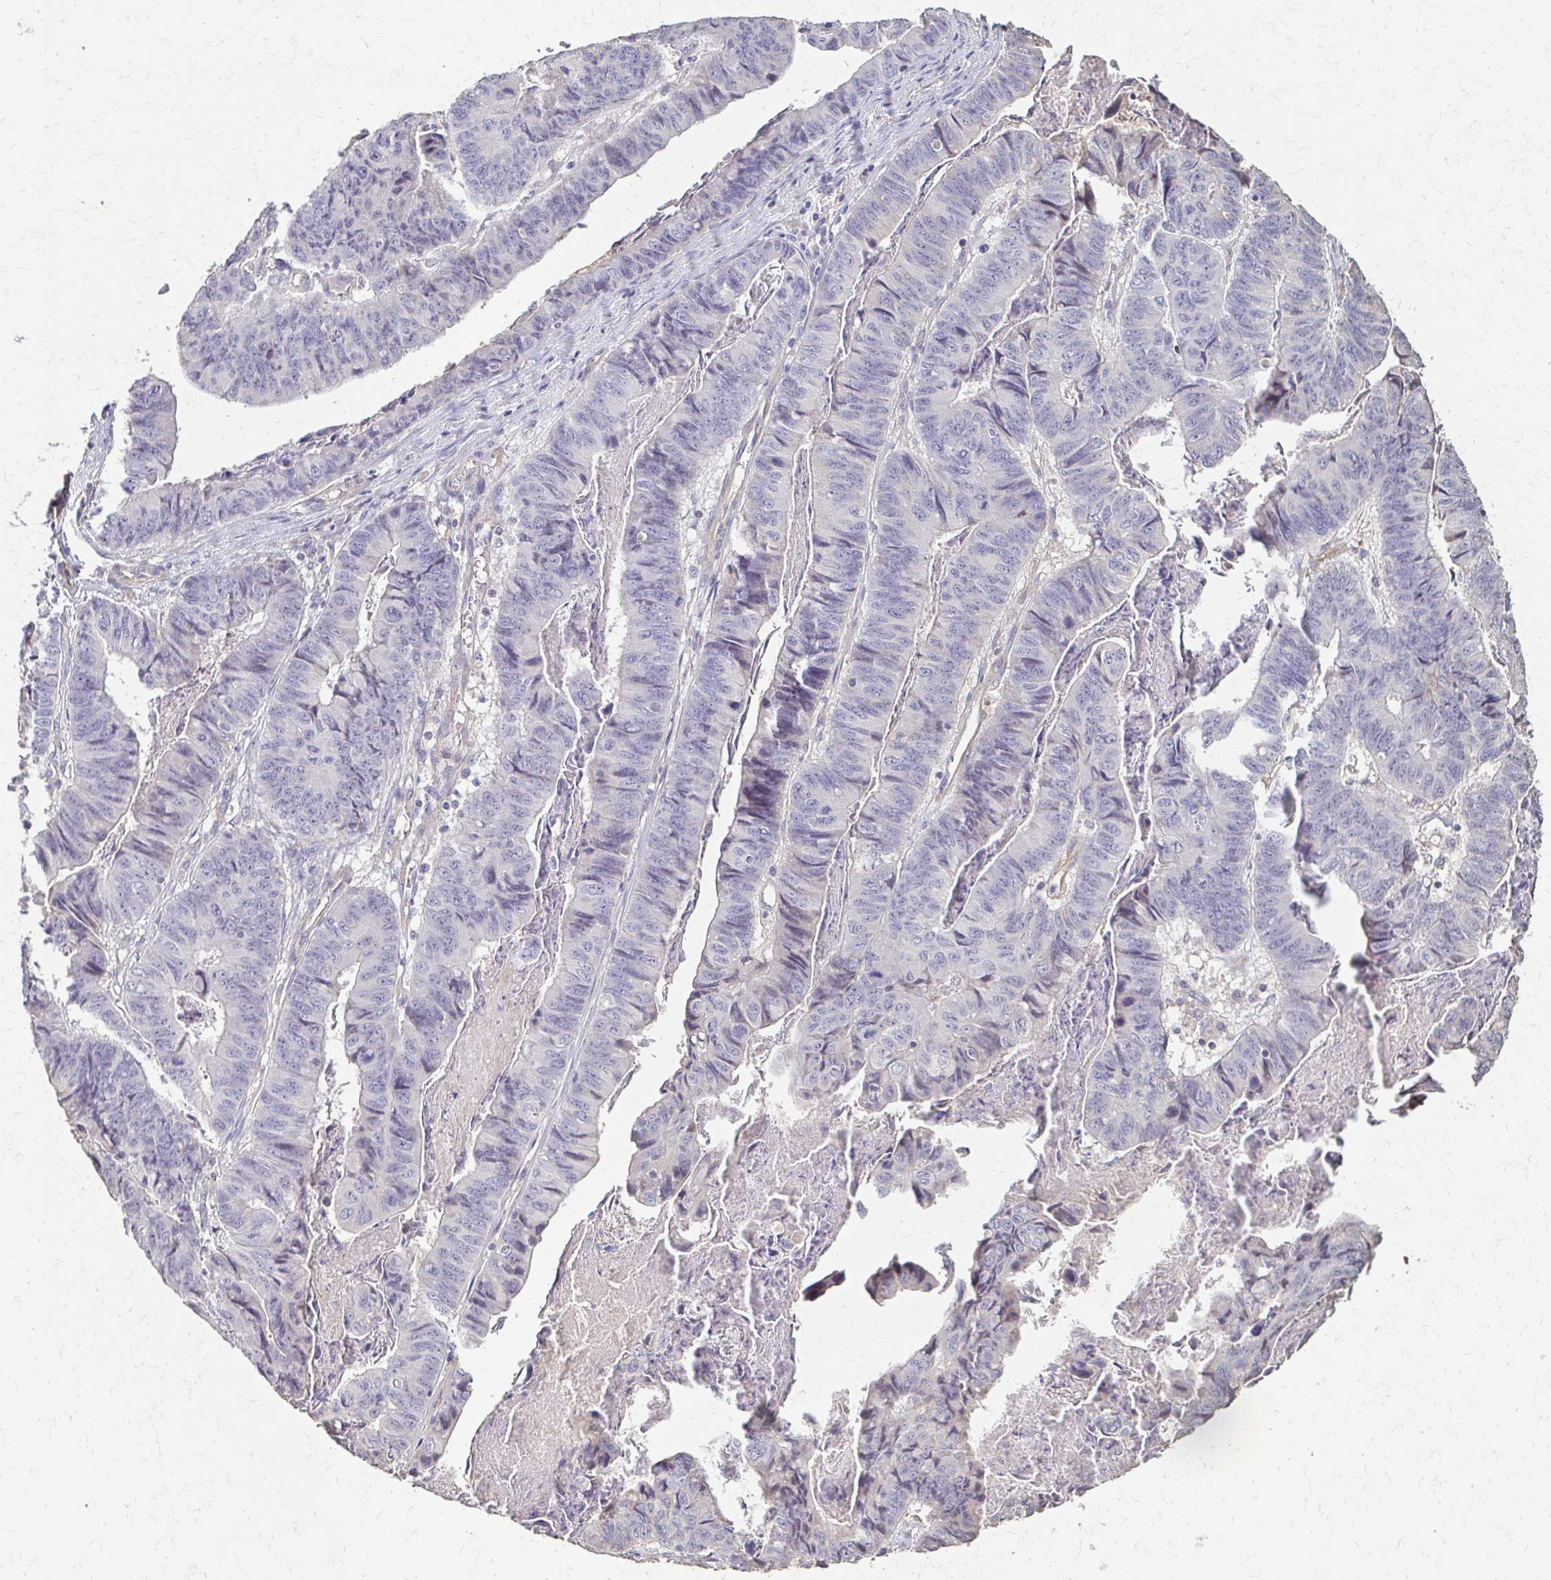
{"staining": {"intensity": "negative", "quantity": "none", "location": "none"}, "tissue": "stomach cancer", "cell_type": "Tumor cells", "image_type": "cancer", "snomed": [{"axis": "morphology", "description": "Adenocarcinoma, NOS"}, {"axis": "topography", "description": "Stomach, lower"}], "caption": "The histopathology image reveals no significant positivity in tumor cells of stomach adenocarcinoma.", "gene": "IL18BP", "patient": {"sex": "male", "age": 77}}